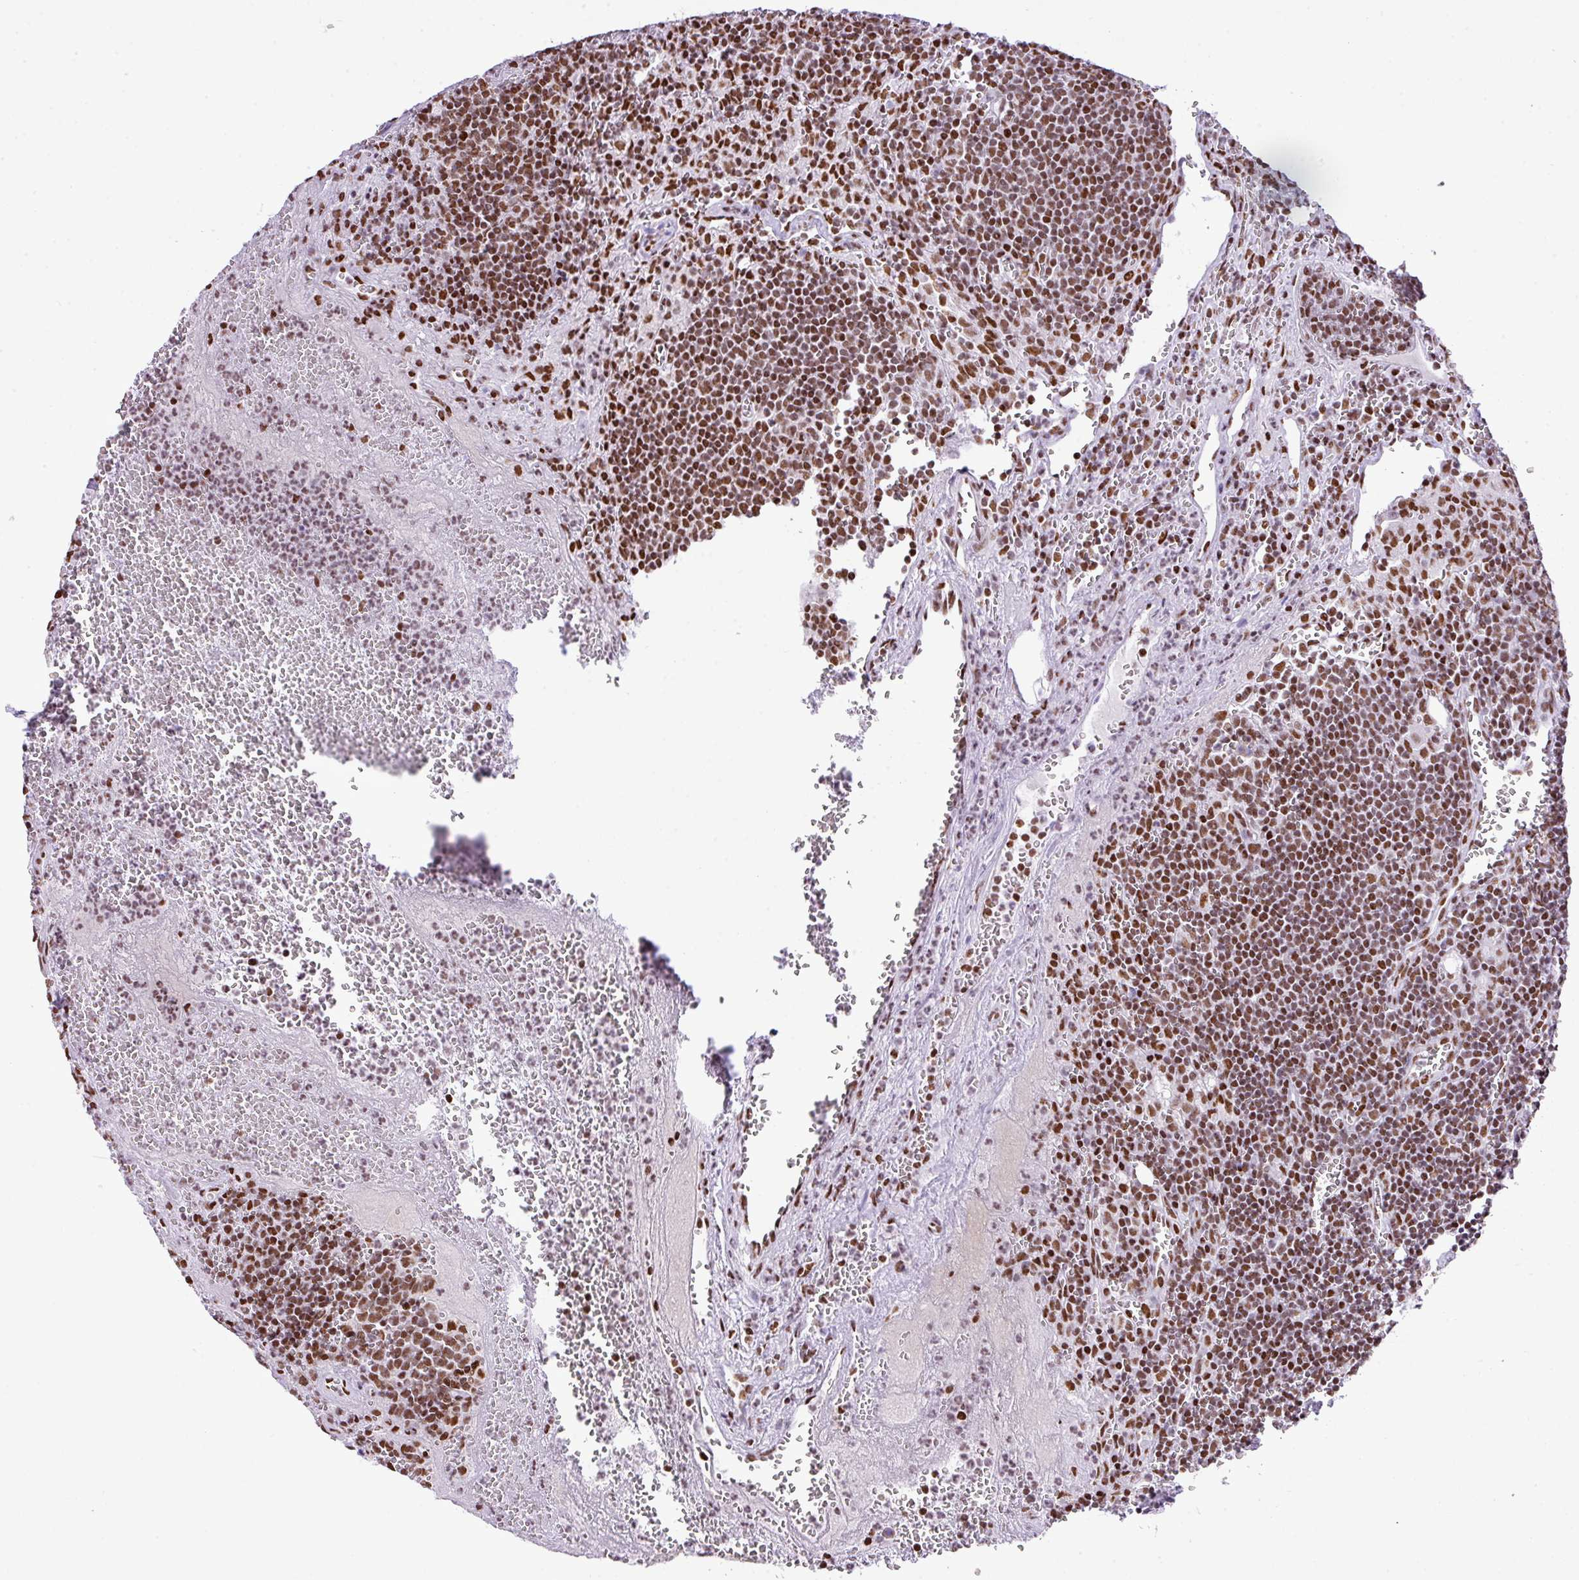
{"staining": {"intensity": "moderate", "quantity": ">75%", "location": "nuclear"}, "tissue": "lymph node", "cell_type": "Germinal center cells", "image_type": "normal", "snomed": [{"axis": "morphology", "description": "Normal tissue, NOS"}, {"axis": "topography", "description": "Lymph node"}], "caption": "Germinal center cells demonstrate medium levels of moderate nuclear positivity in about >75% of cells in unremarkable human lymph node. (DAB (3,3'-diaminobenzidine) IHC, brown staining for protein, blue staining for nuclei).", "gene": "RARG", "patient": {"sex": "male", "age": 50}}